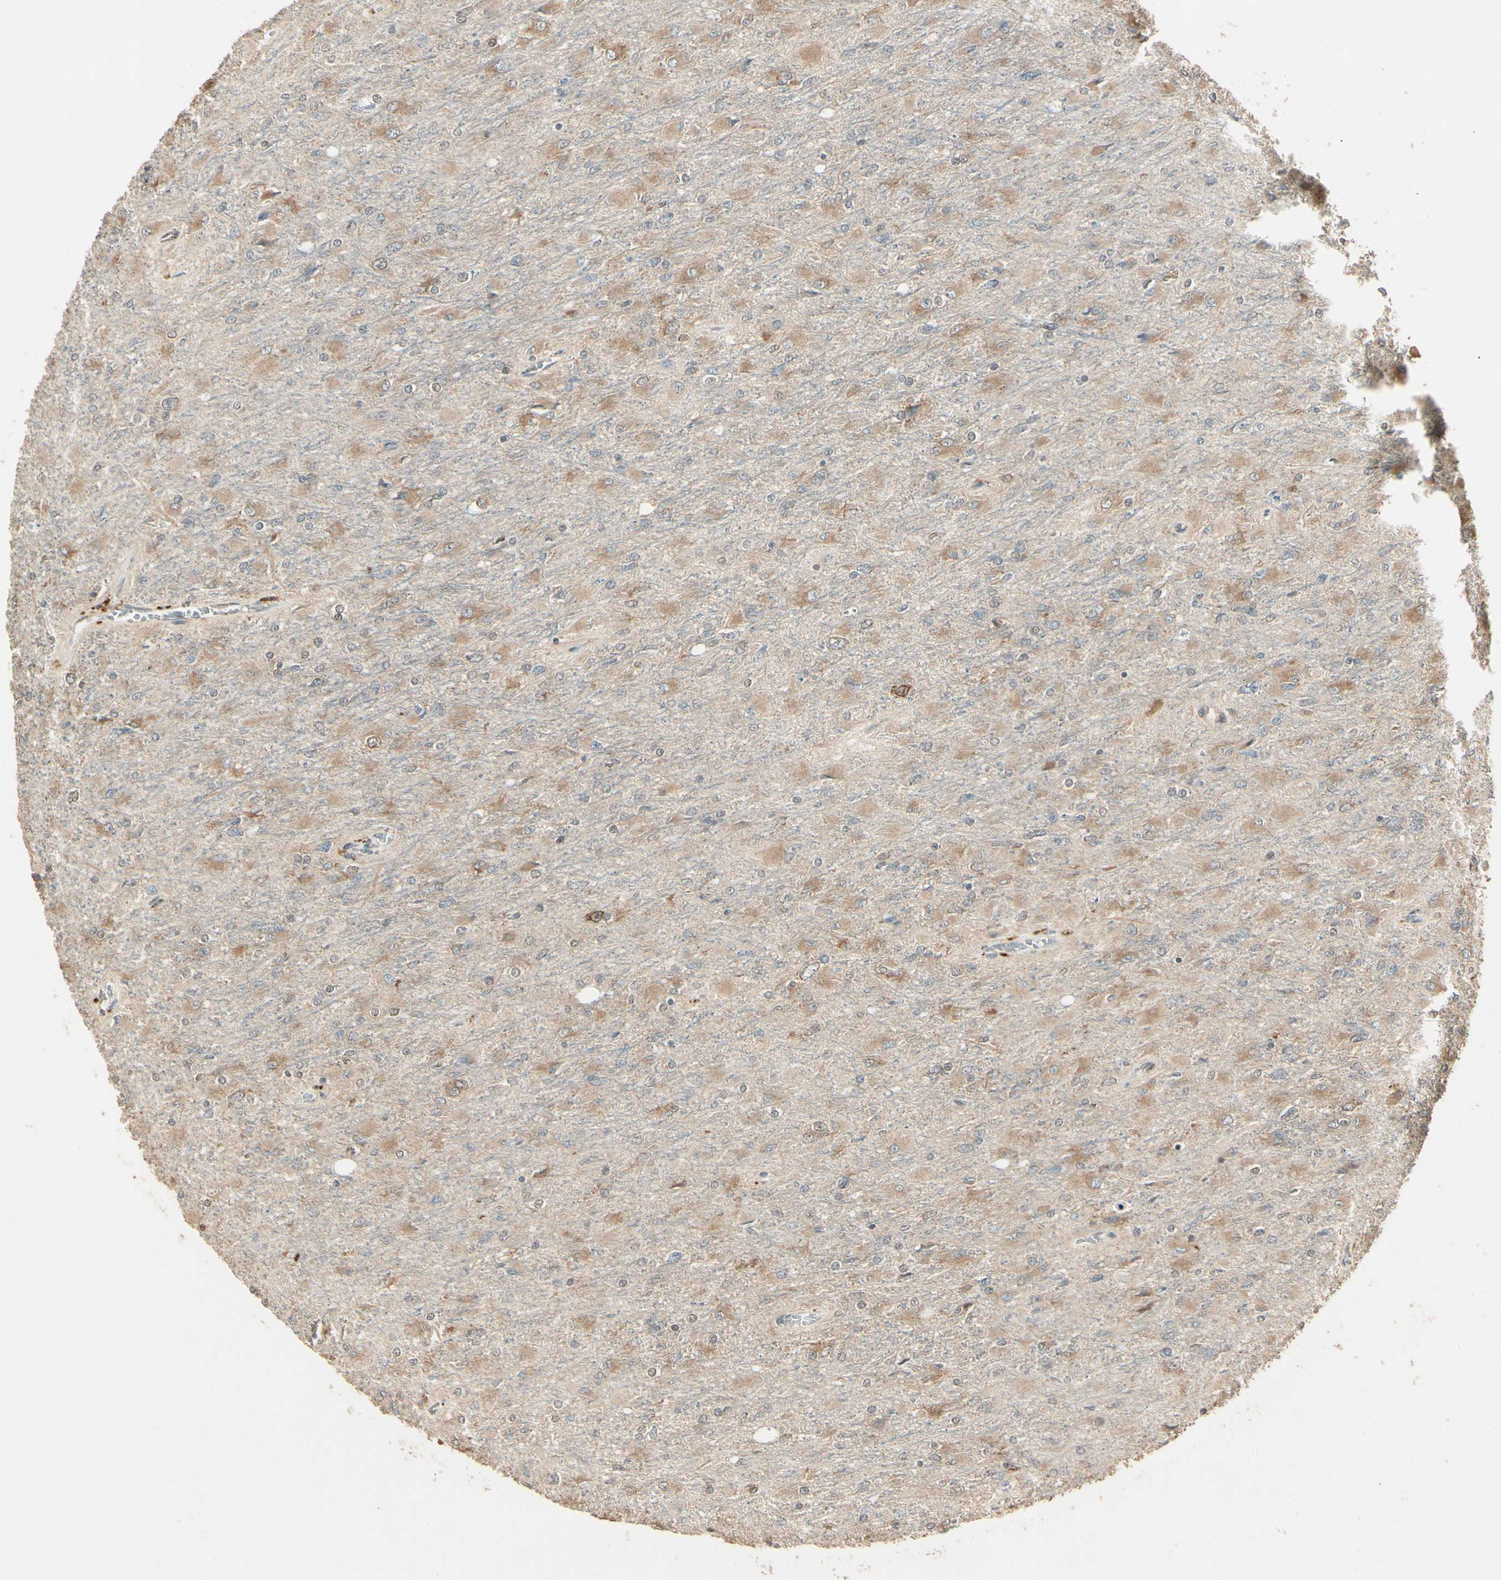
{"staining": {"intensity": "moderate", "quantity": ">75%", "location": "cytoplasmic/membranous"}, "tissue": "glioma", "cell_type": "Tumor cells", "image_type": "cancer", "snomed": [{"axis": "morphology", "description": "Glioma, malignant, High grade"}, {"axis": "topography", "description": "Cerebral cortex"}], "caption": "Moderate cytoplasmic/membranous expression is present in about >75% of tumor cells in malignant glioma (high-grade).", "gene": "CCT7", "patient": {"sex": "female", "age": 36}}